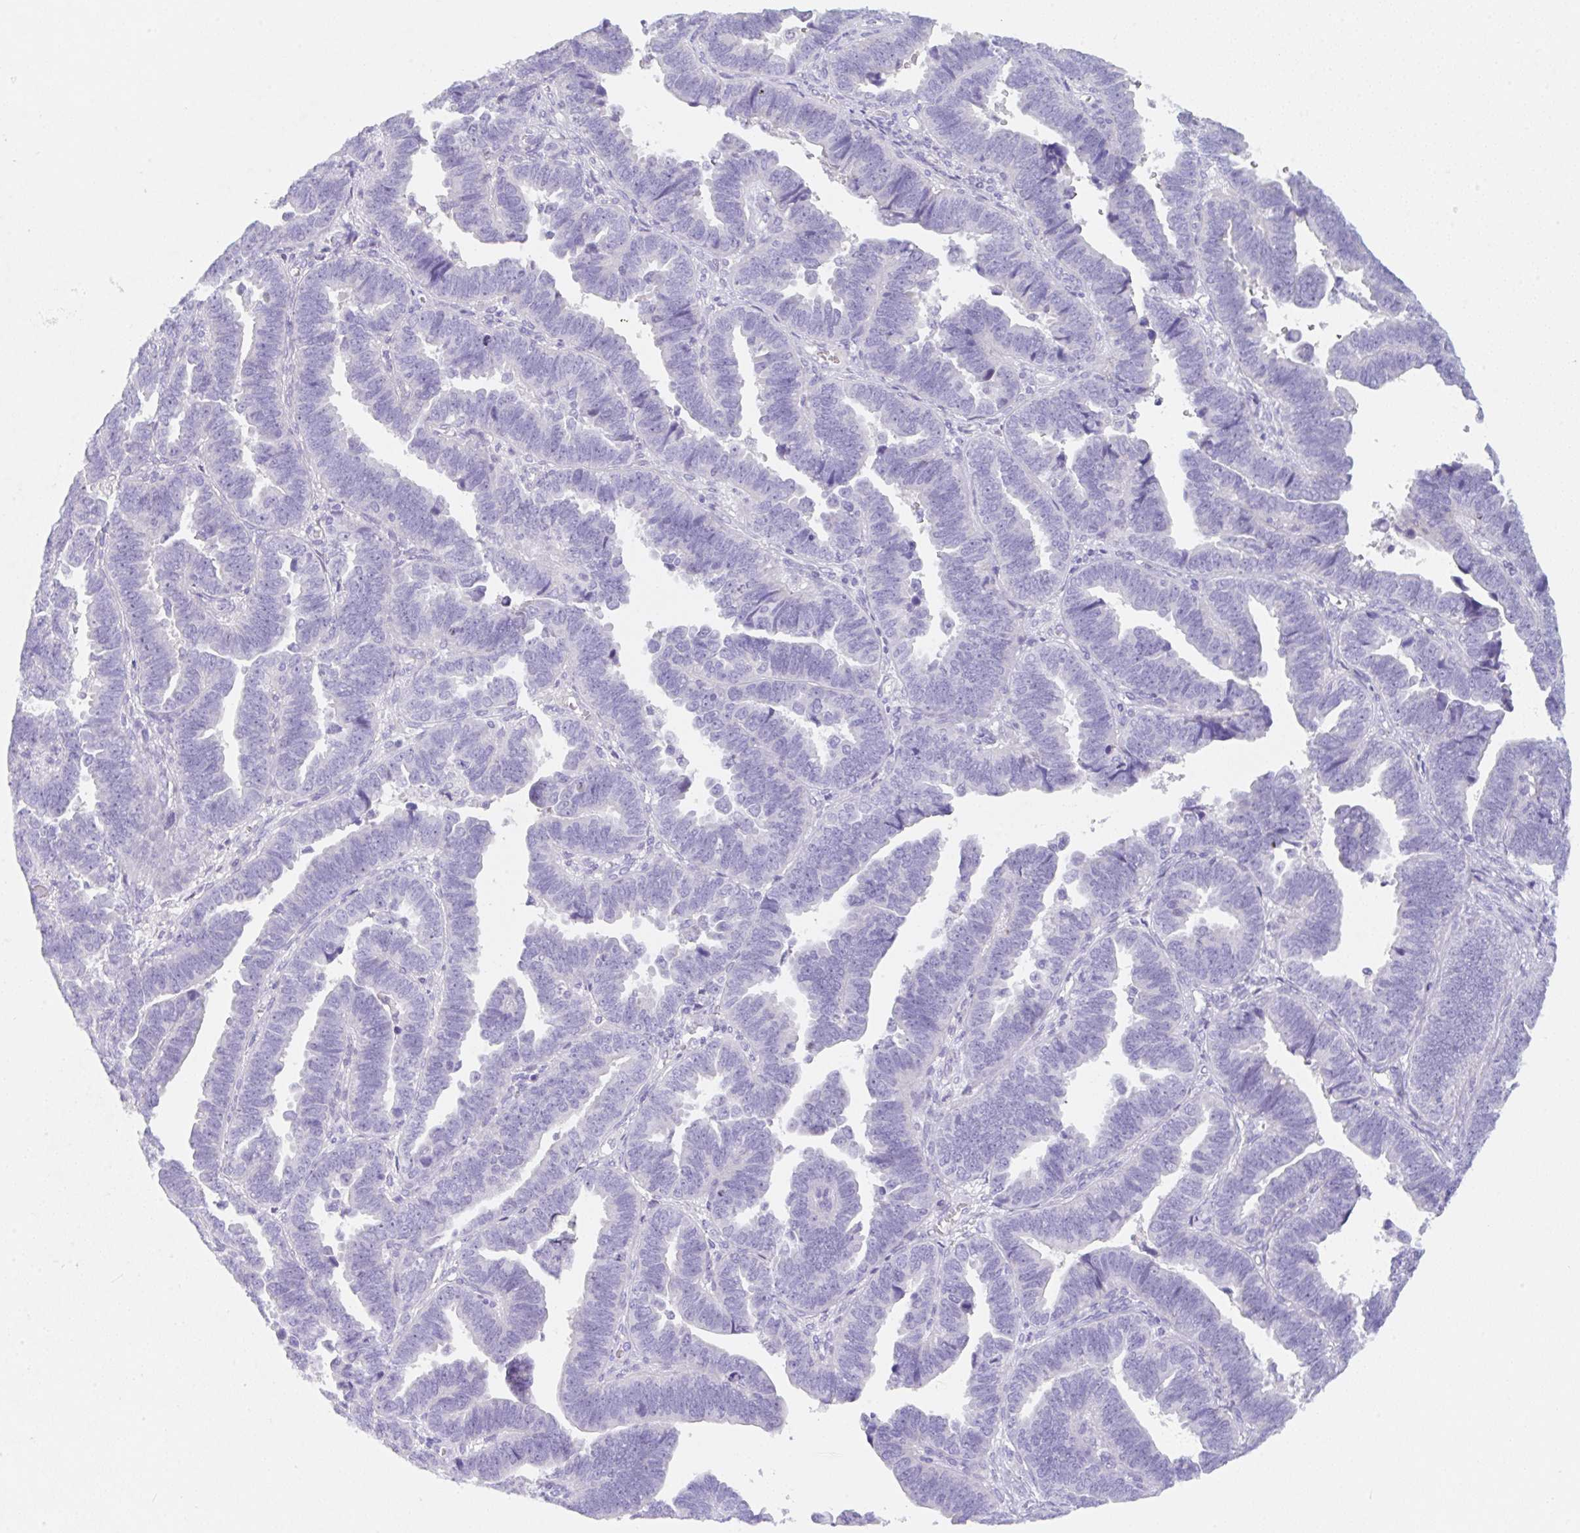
{"staining": {"intensity": "negative", "quantity": "none", "location": "none"}, "tissue": "endometrial cancer", "cell_type": "Tumor cells", "image_type": "cancer", "snomed": [{"axis": "morphology", "description": "Adenocarcinoma, NOS"}, {"axis": "topography", "description": "Endometrium"}], "caption": "A micrograph of human endometrial cancer is negative for staining in tumor cells.", "gene": "KLK8", "patient": {"sex": "female", "age": 75}}